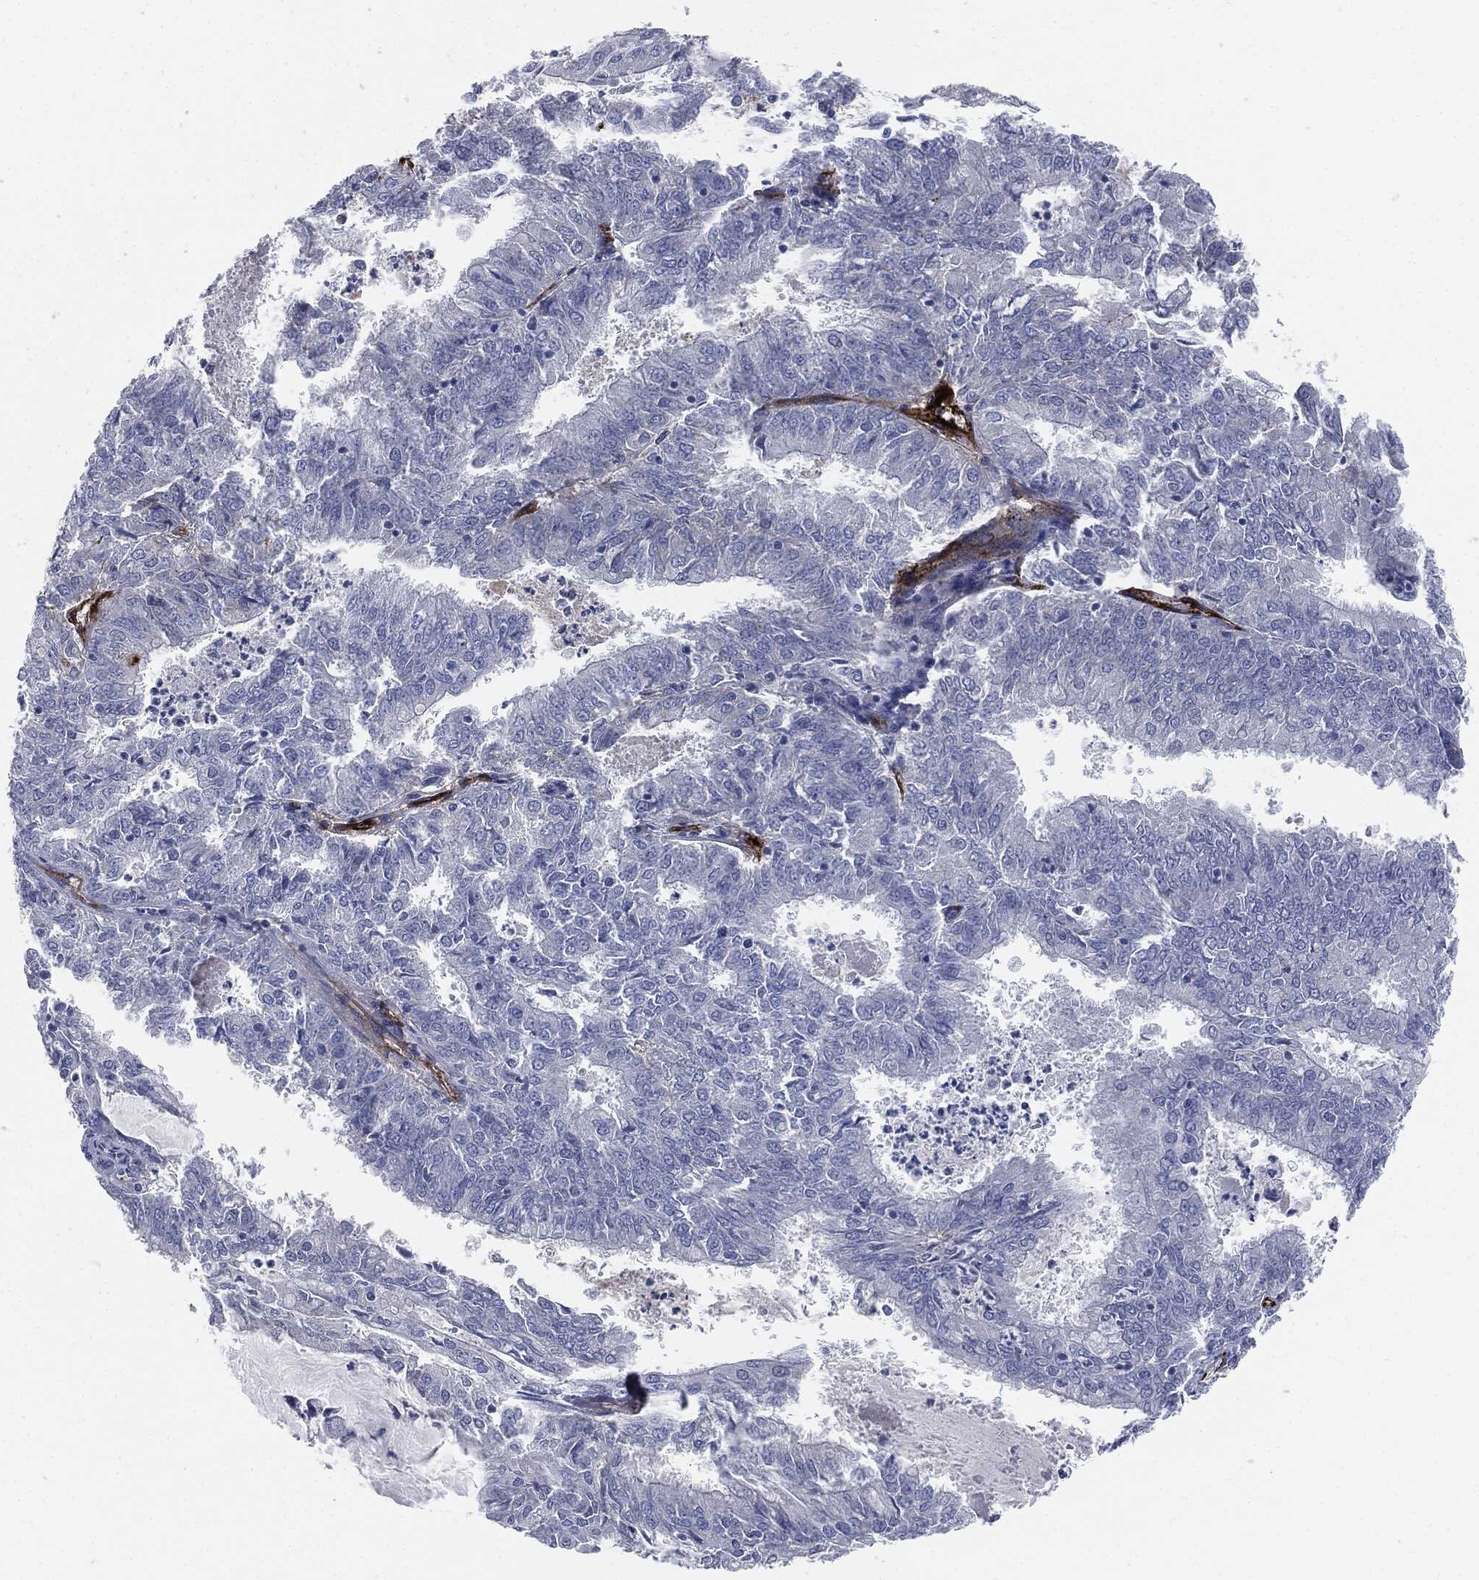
{"staining": {"intensity": "negative", "quantity": "none", "location": "none"}, "tissue": "endometrial cancer", "cell_type": "Tumor cells", "image_type": "cancer", "snomed": [{"axis": "morphology", "description": "Adenocarcinoma, NOS"}, {"axis": "topography", "description": "Endometrium"}], "caption": "DAB immunohistochemical staining of human endometrial cancer exhibits no significant positivity in tumor cells.", "gene": "APOB", "patient": {"sex": "female", "age": 57}}